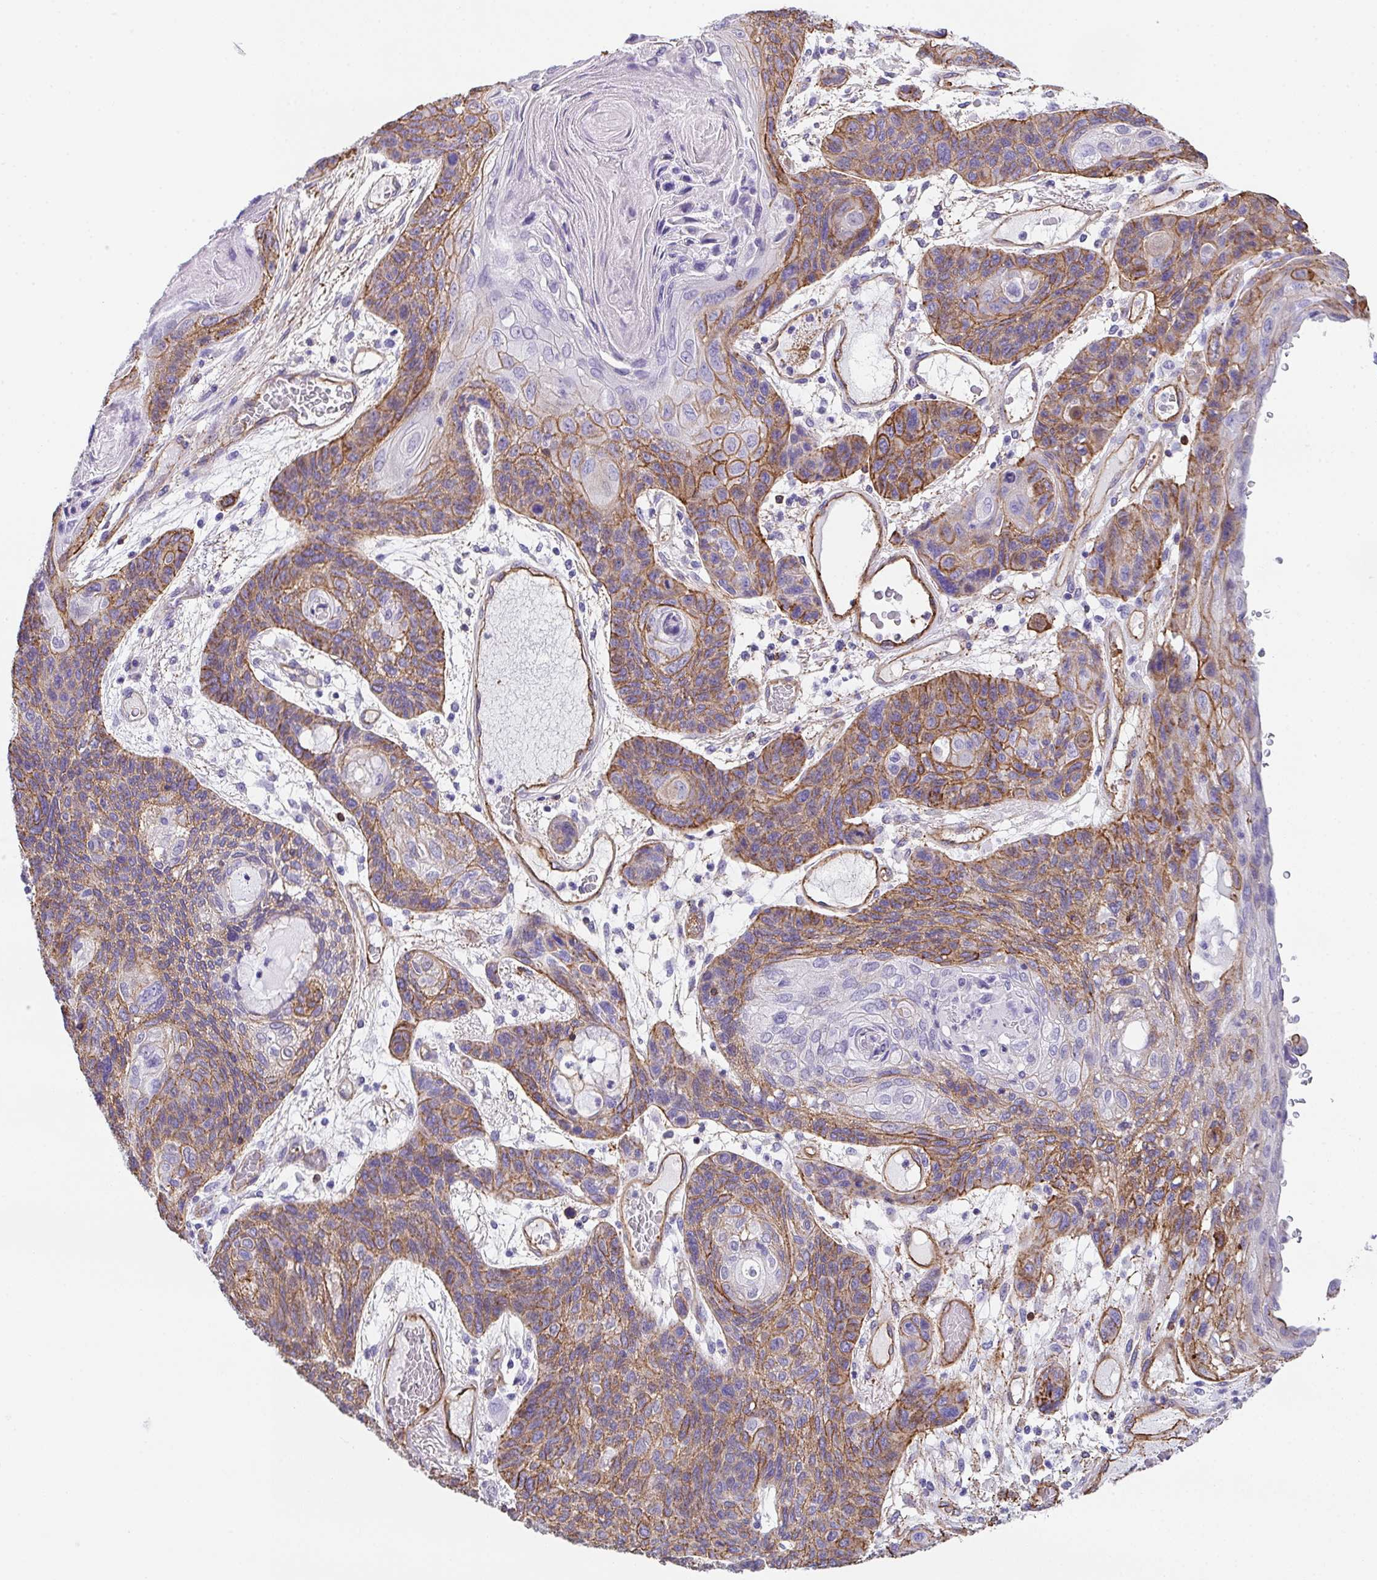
{"staining": {"intensity": "moderate", "quantity": ">75%", "location": "cytoplasmic/membranous"}, "tissue": "lung cancer", "cell_type": "Tumor cells", "image_type": "cancer", "snomed": [{"axis": "morphology", "description": "Squamous cell carcinoma, NOS"}, {"axis": "morphology", "description": "Squamous cell carcinoma, metastatic, NOS"}, {"axis": "topography", "description": "Lymph node"}, {"axis": "topography", "description": "Lung"}], "caption": "An image of human squamous cell carcinoma (lung) stained for a protein exhibits moderate cytoplasmic/membranous brown staining in tumor cells.", "gene": "DBN1", "patient": {"sex": "male", "age": 41}}